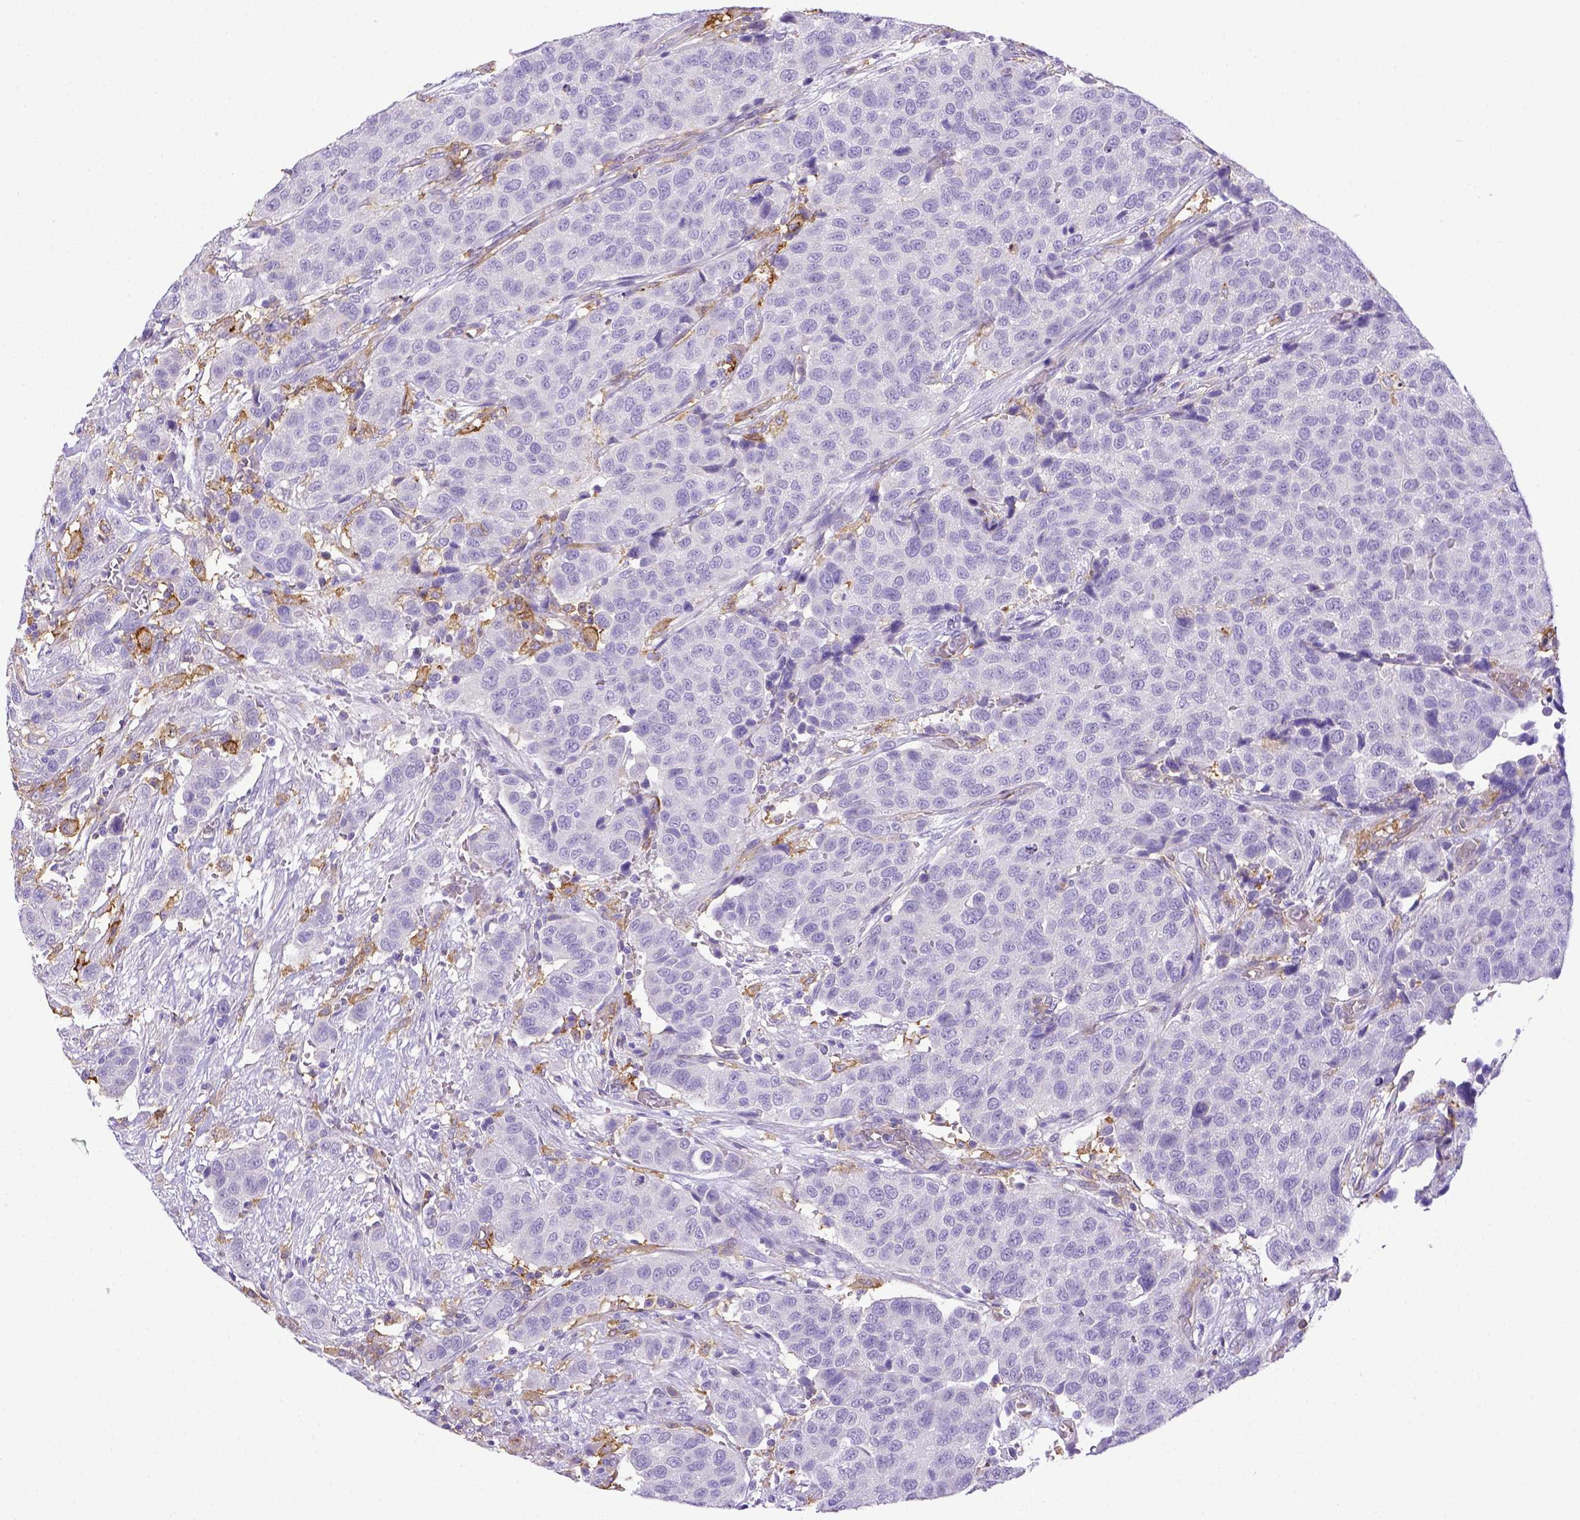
{"staining": {"intensity": "negative", "quantity": "none", "location": "none"}, "tissue": "urothelial cancer", "cell_type": "Tumor cells", "image_type": "cancer", "snomed": [{"axis": "morphology", "description": "Urothelial carcinoma, High grade"}, {"axis": "topography", "description": "Urinary bladder"}], "caption": "Tumor cells are negative for brown protein staining in urothelial cancer.", "gene": "CD40", "patient": {"sex": "female", "age": 58}}